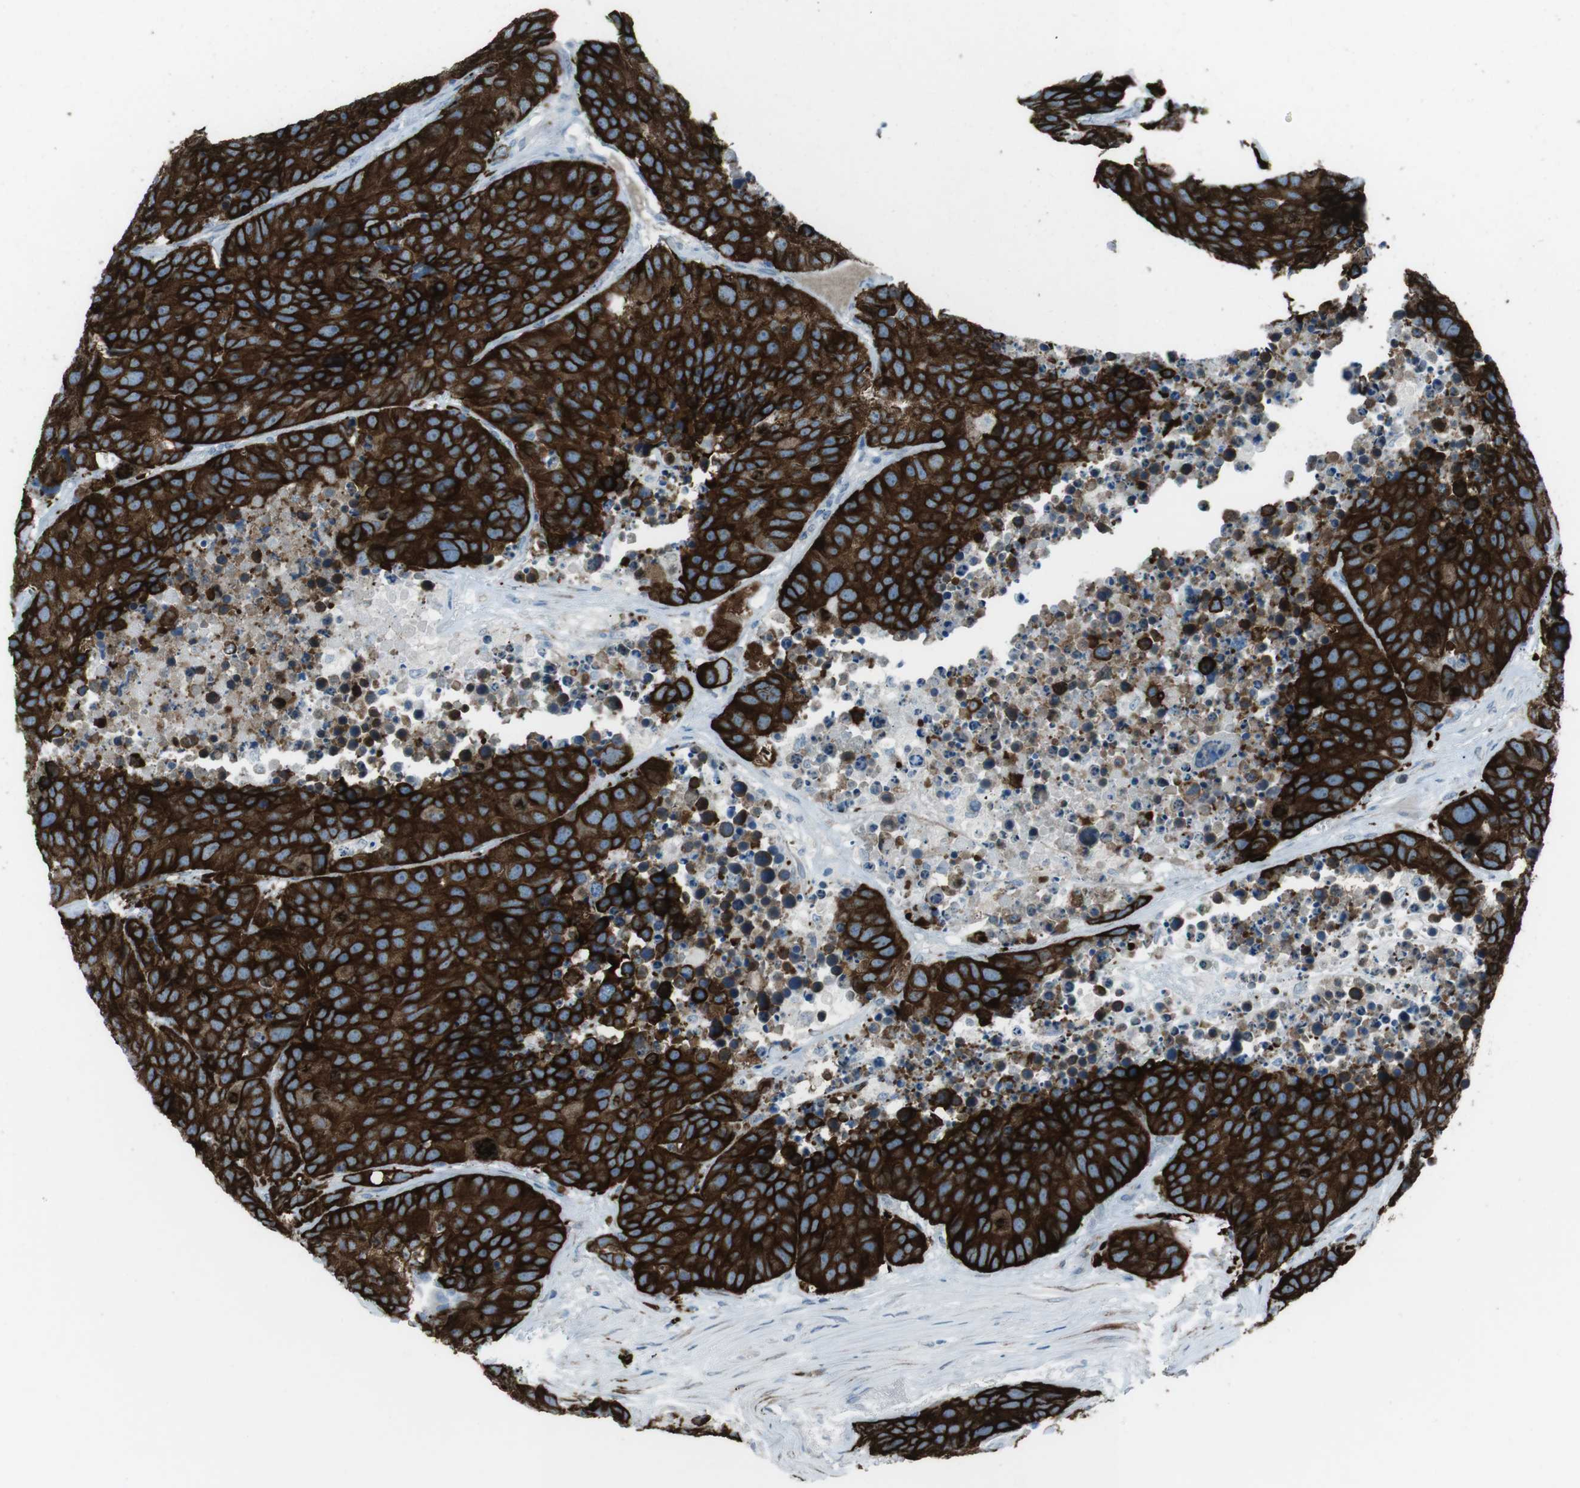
{"staining": {"intensity": "strong", "quantity": ">75%", "location": "cytoplasmic/membranous"}, "tissue": "carcinoid", "cell_type": "Tumor cells", "image_type": "cancer", "snomed": [{"axis": "morphology", "description": "Carcinoid, malignant, NOS"}, {"axis": "topography", "description": "Lung"}], "caption": "IHC micrograph of neoplastic tissue: carcinoid (malignant) stained using IHC reveals high levels of strong protein expression localized specifically in the cytoplasmic/membranous of tumor cells, appearing as a cytoplasmic/membranous brown color.", "gene": "TUBB2A", "patient": {"sex": "male", "age": 60}}